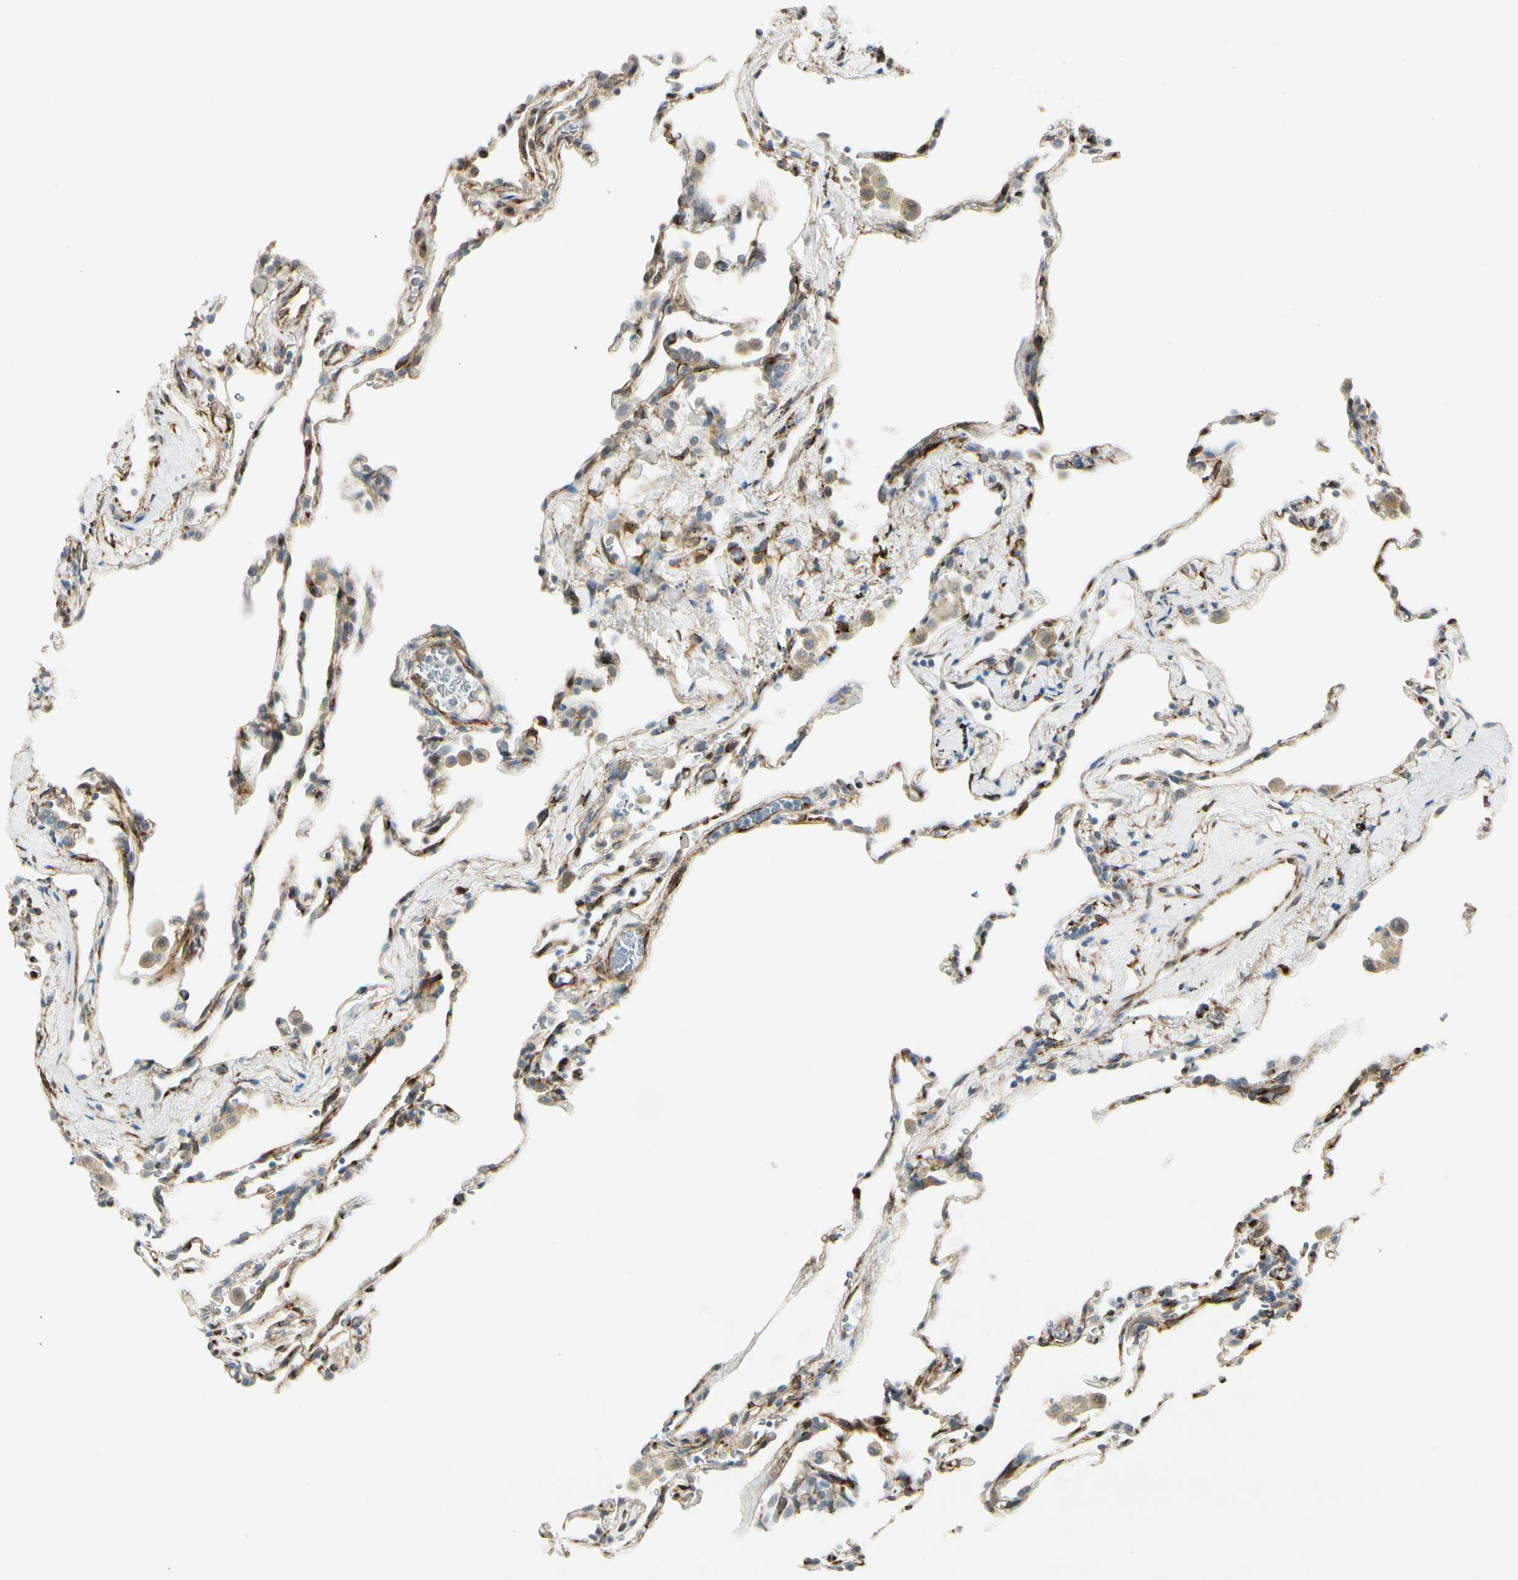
{"staining": {"intensity": "moderate", "quantity": ">75%", "location": "cytoplasmic/membranous"}, "tissue": "lung", "cell_type": "Alveolar cells", "image_type": "normal", "snomed": [{"axis": "morphology", "description": "Normal tissue, NOS"}, {"axis": "topography", "description": "Lung"}], "caption": "Immunohistochemical staining of benign lung shows >75% levels of moderate cytoplasmic/membranous protein staining in approximately >75% of alveolar cells. Using DAB (3,3'-diaminobenzidine) (brown) and hematoxylin (blue) stains, captured at high magnification using brightfield microscopy.", "gene": "FKBP7", "patient": {"sex": "male", "age": 59}}